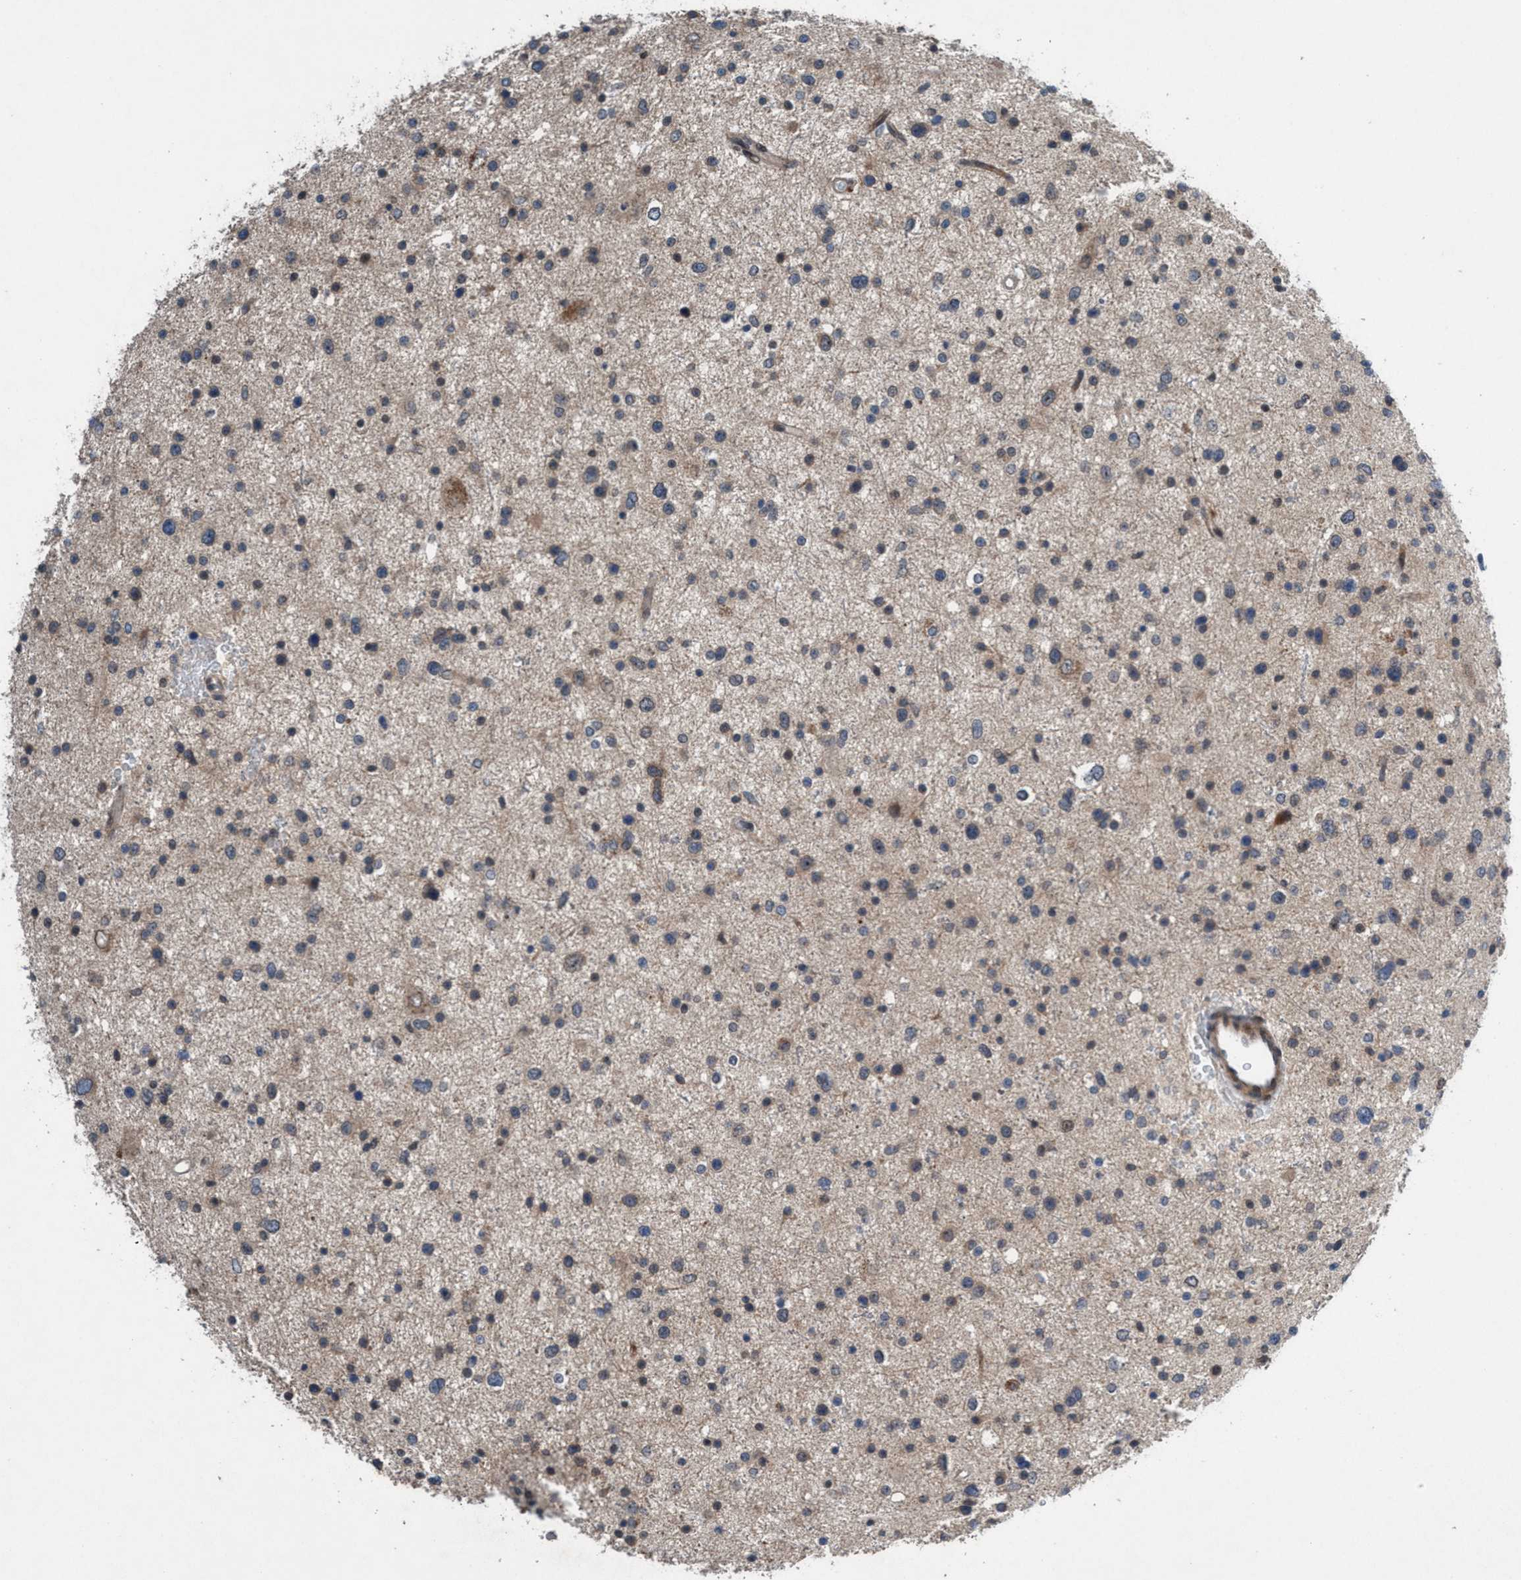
{"staining": {"intensity": "weak", "quantity": "25%-75%", "location": "cytoplasmic/membranous"}, "tissue": "glioma", "cell_type": "Tumor cells", "image_type": "cancer", "snomed": [{"axis": "morphology", "description": "Glioma, malignant, Low grade"}, {"axis": "topography", "description": "Brain"}], "caption": "DAB (3,3'-diaminobenzidine) immunohistochemical staining of human glioma displays weak cytoplasmic/membranous protein expression in about 25%-75% of tumor cells.", "gene": "NISCH", "patient": {"sex": "female", "age": 37}}